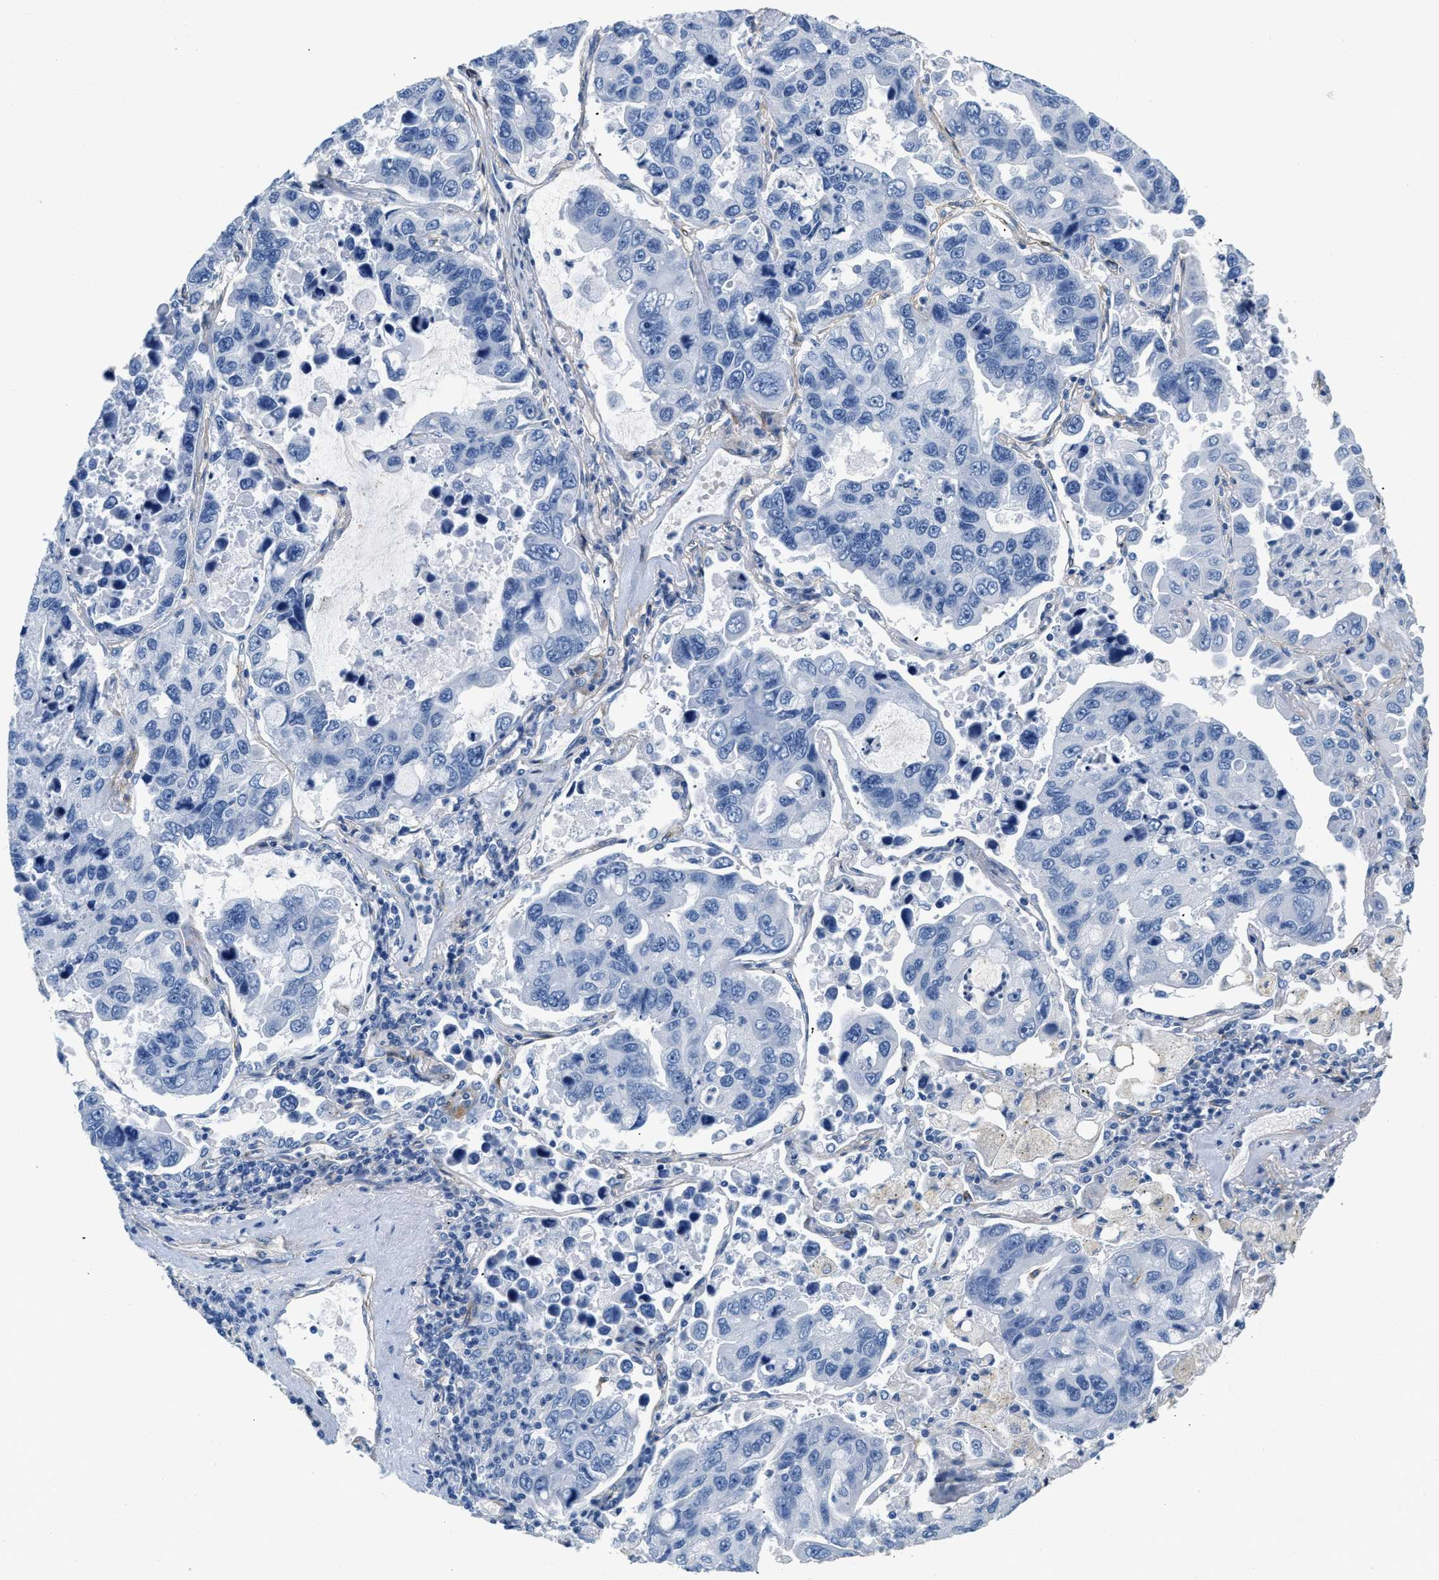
{"staining": {"intensity": "negative", "quantity": "none", "location": "none"}, "tissue": "lung cancer", "cell_type": "Tumor cells", "image_type": "cancer", "snomed": [{"axis": "morphology", "description": "Adenocarcinoma, NOS"}, {"axis": "topography", "description": "Lung"}], "caption": "Micrograph shows no protein staining in tumor cells of lung adenocarcinoma tissue. (DAB (3,3'-diaminobenzidine) immunohistochemistry (IHC), high magnification).", "gene": "PDGFRB", "patient": {"sex": "male", "age": 64}}